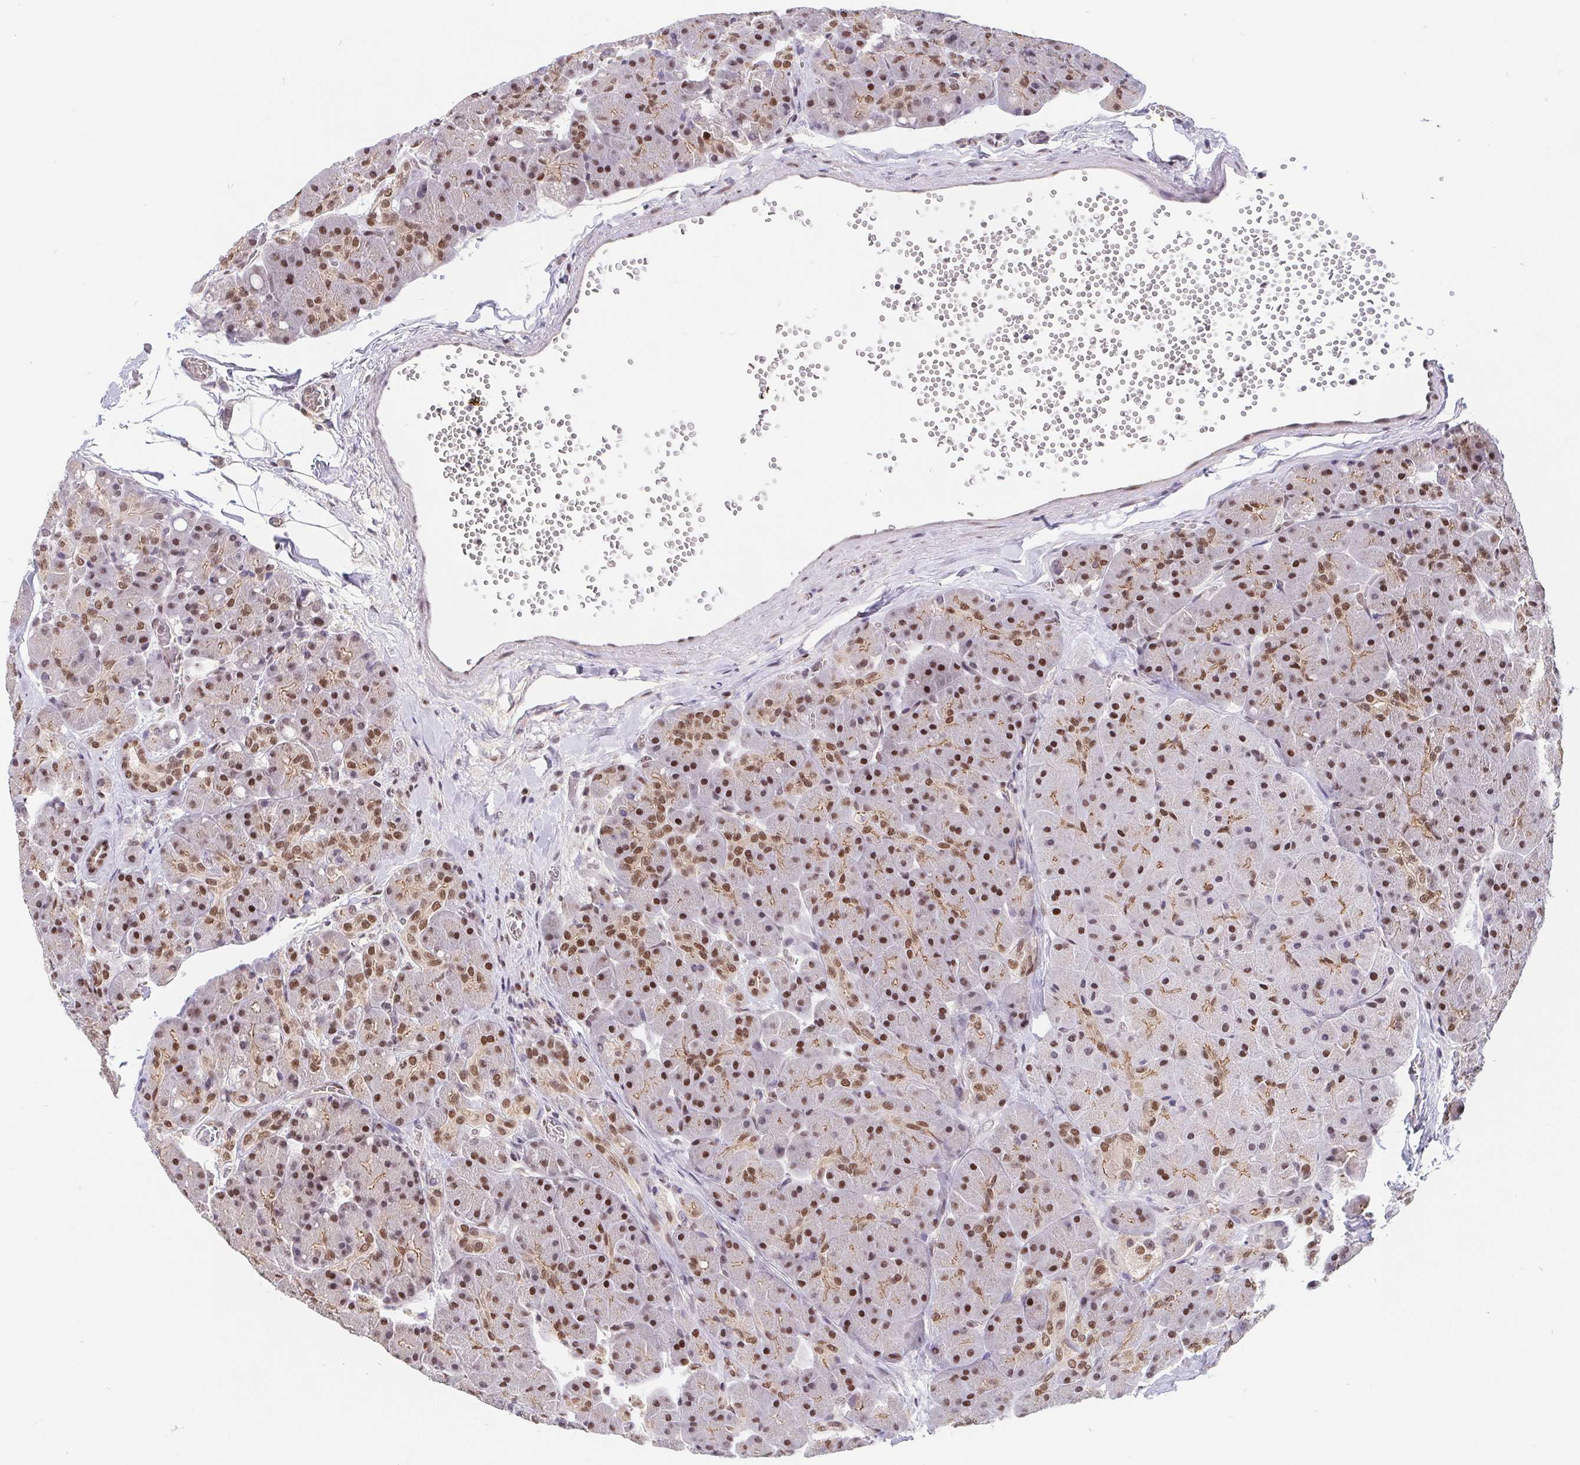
{"staining": {"intensity": "moderate", "quantity": ">75%", "location": "nuclear"}, "tissue": "pancreas", "cell_type": "Exocrine glandular cells", "image_type": "normal", "snomed": [{"axis": "morphology", "description": "Normal tissue, NOS"}, {"axis": "topography", "description": "Pancreas"}], "caption": "High-magnification brightfield microscopy of normal pancreas stained with DAB (3,3'-diaminobenzidine) (brown) and counterstained with hematoxylin (blue). exocrine glandular cells exhibit moderate nuclear staining is identified in approximately>75% of cells. Ihc stains the protein of interest in brown and the nuclei are stained blue.", "gene": "POU2F1", "patient": {"sex": "male", "age": 55}}